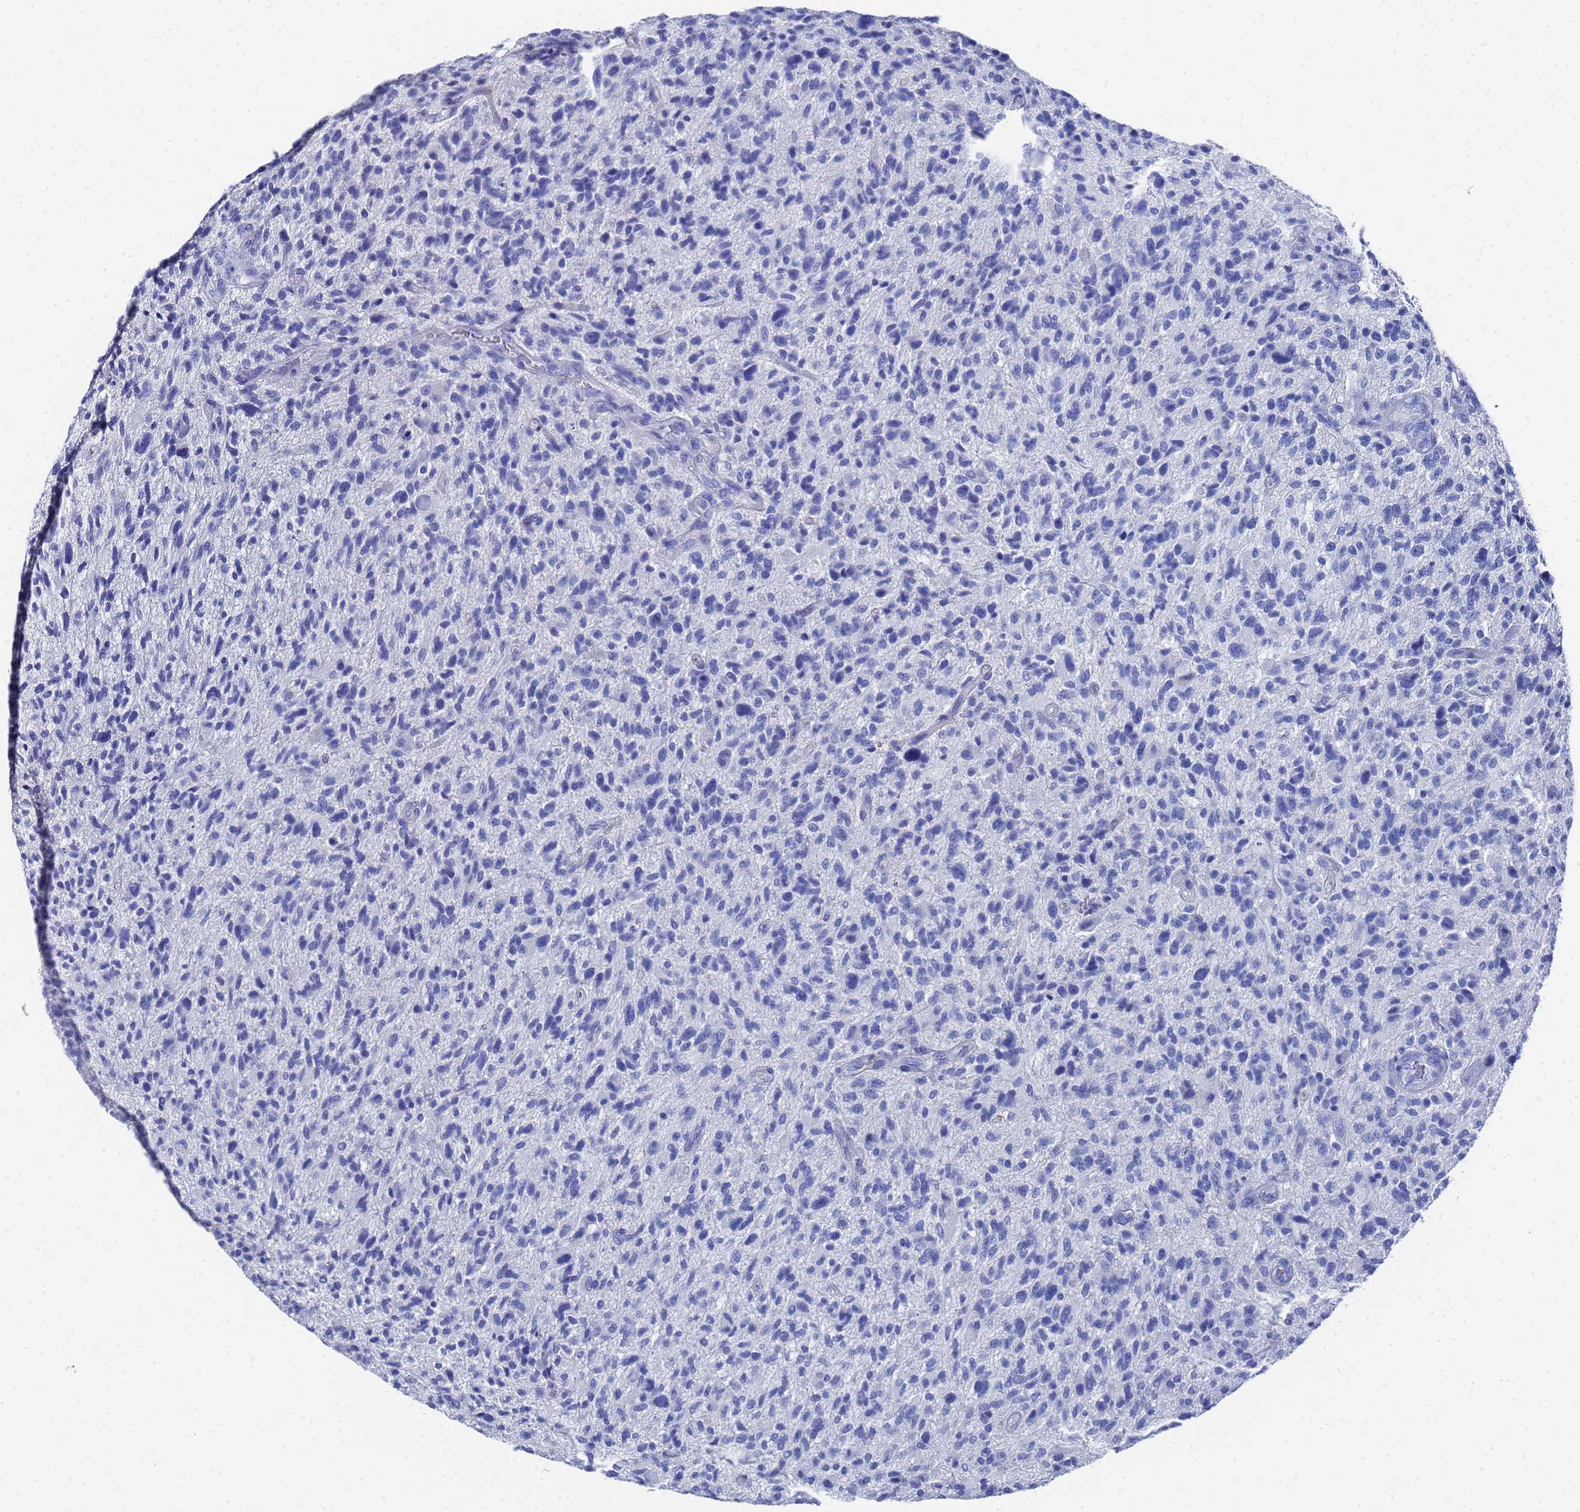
{"staining": {"intensity": "negative", "quantity": "none", "location": "none"}, "tissue": "glioma", "cell_type": "Tumor cells", "image_type": "cancer", "snomed": [{"axis": "morphology", "description": "Glioma, malignant, High grade"}, {"axis": "topography", "description": "Brain"}], "caption": "A micrograph of human glioma is negative for staining in tumor cells.", "gene": "GGT1", "patient": {"sex": "male", "age": 47}}